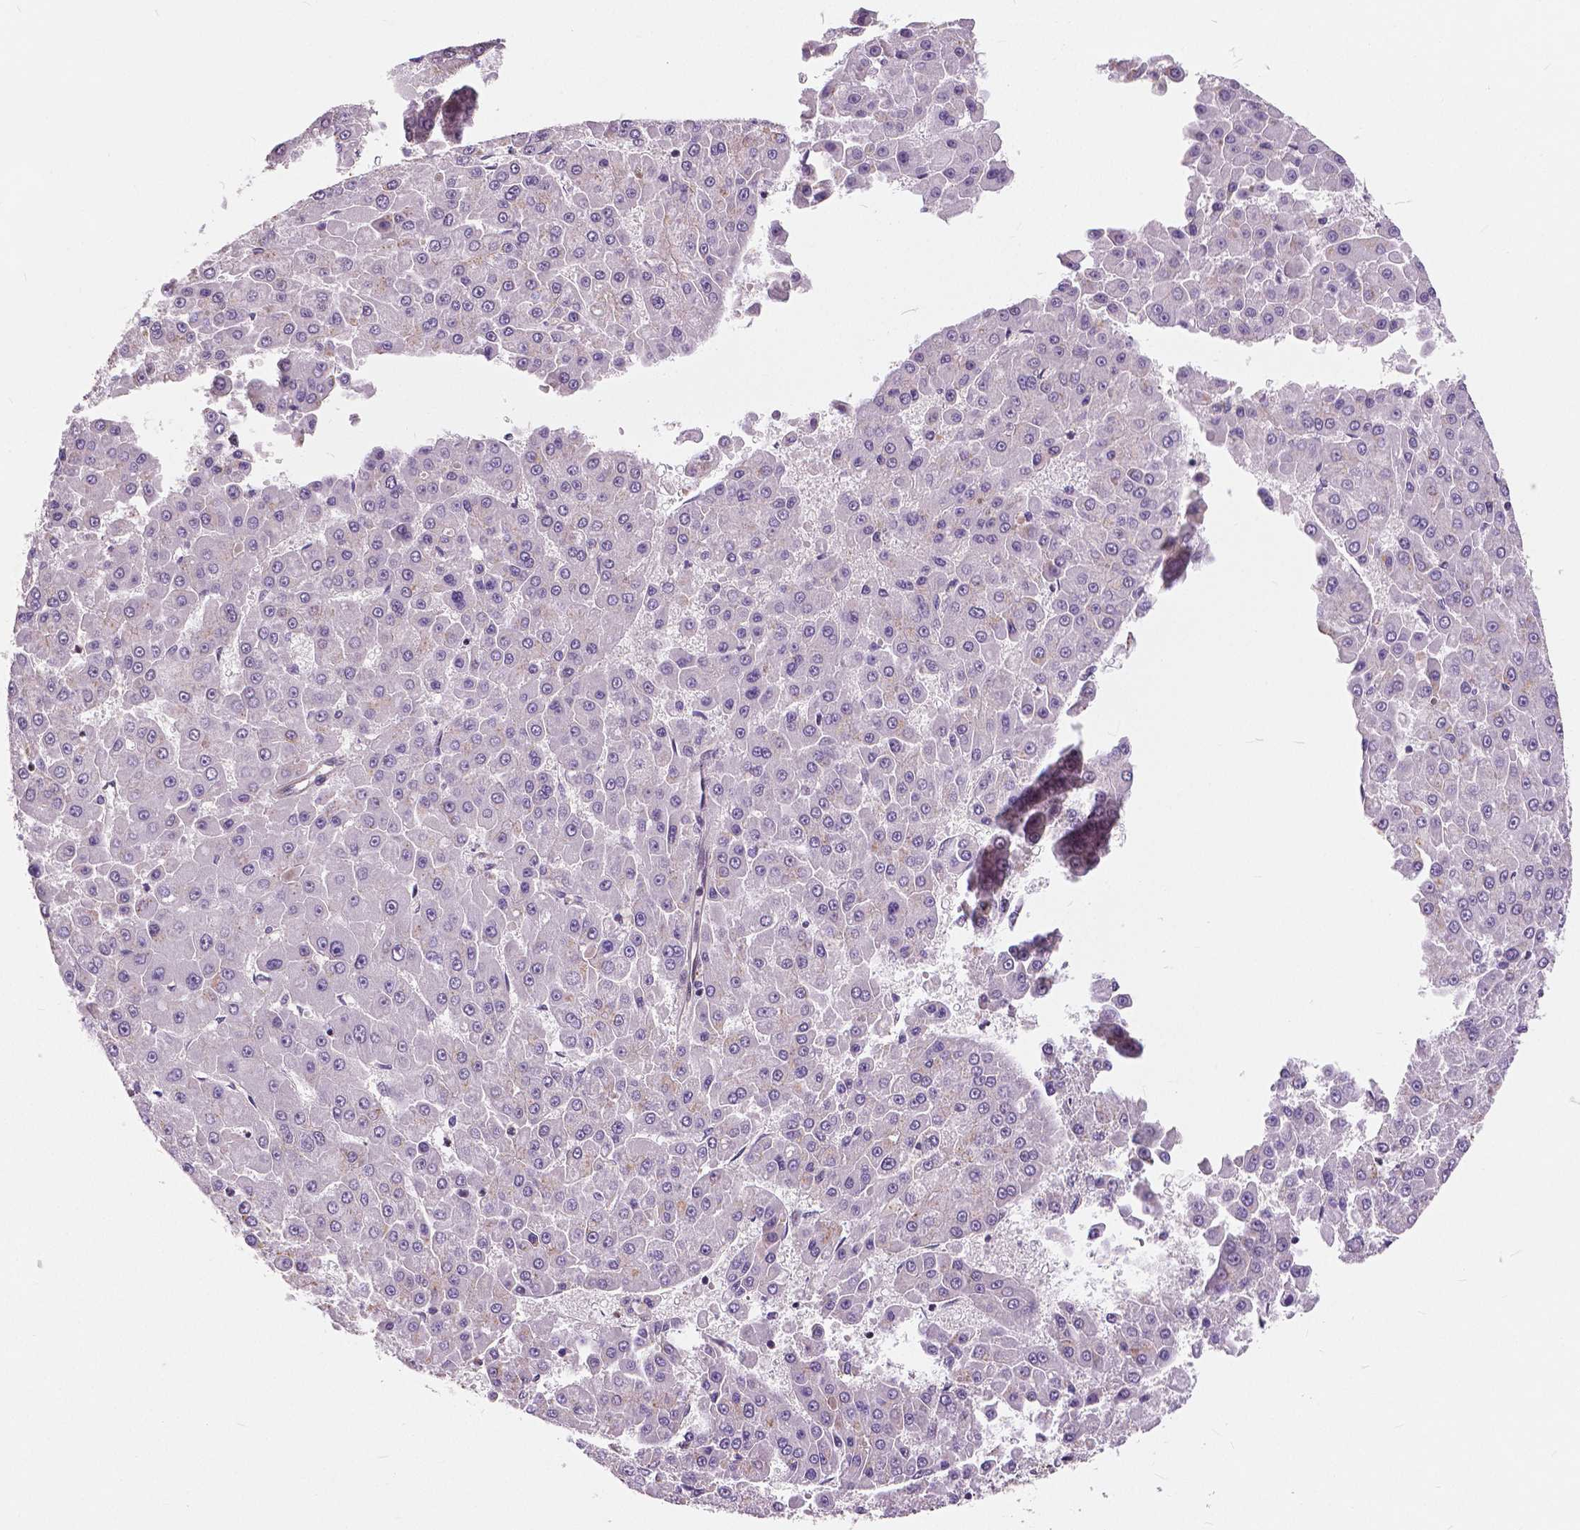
{"staining": {"intensity": "negative", "quantity": "none", "location": "none"}, "tissue": "liver cancer", "cell_type": "Tumor cells", "image_type": "cancer", "snomed": [{"axis": "morphology", "description": "Carcinoma, Hepatocellular, NOS"}, {"axis": "topography", "description": "Liver"}], "caption": "Immunohistochemistry (IHC) photomicrograph of neoplastic tissue: human liver hepatocellular carcinoma stained with DAB exhibits no significant protein expression in tumor cells.", "gene": "ANXA13", "patient": {"sex": "male", "age": 78}}